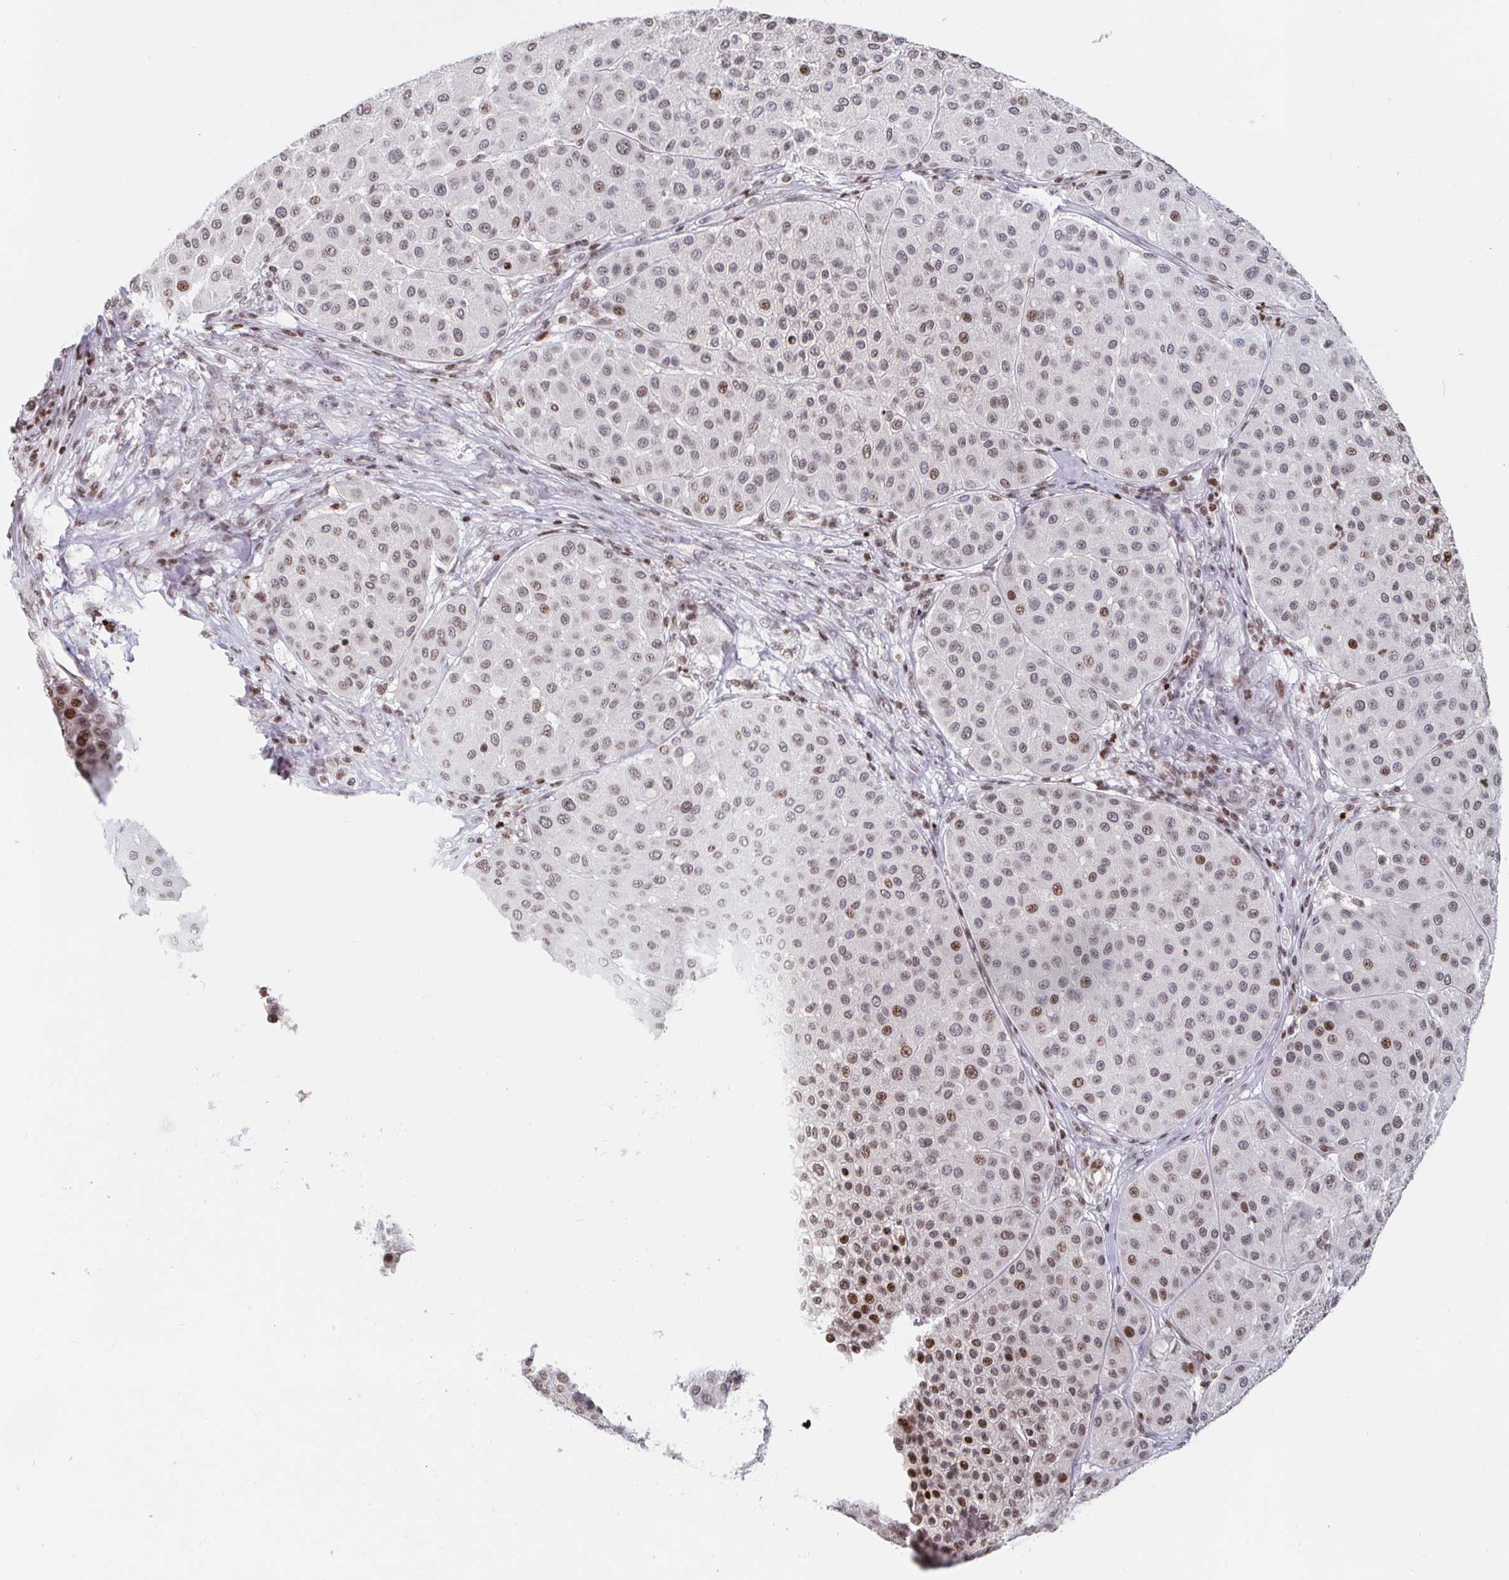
{"staining": {"intensity": "moderate", "quantity": "25%-75%", "location": "nuclear"}, "tissue": "melanoma", "cell_type": "Tumor cells", "image_type": "cancer", "snomed": [{"axis": "morphology", "description": "Malignant melanoma, Metastatic site"}, {"axis": "topography", "description": "Smooth muscle"}], "caption": "Protein staining shows moderate nuclear staining in approximately 25%-75% of tumor cells in melanoma.", "gene": "HOXC10", "patient": {"sex": "male", "age": 41}}